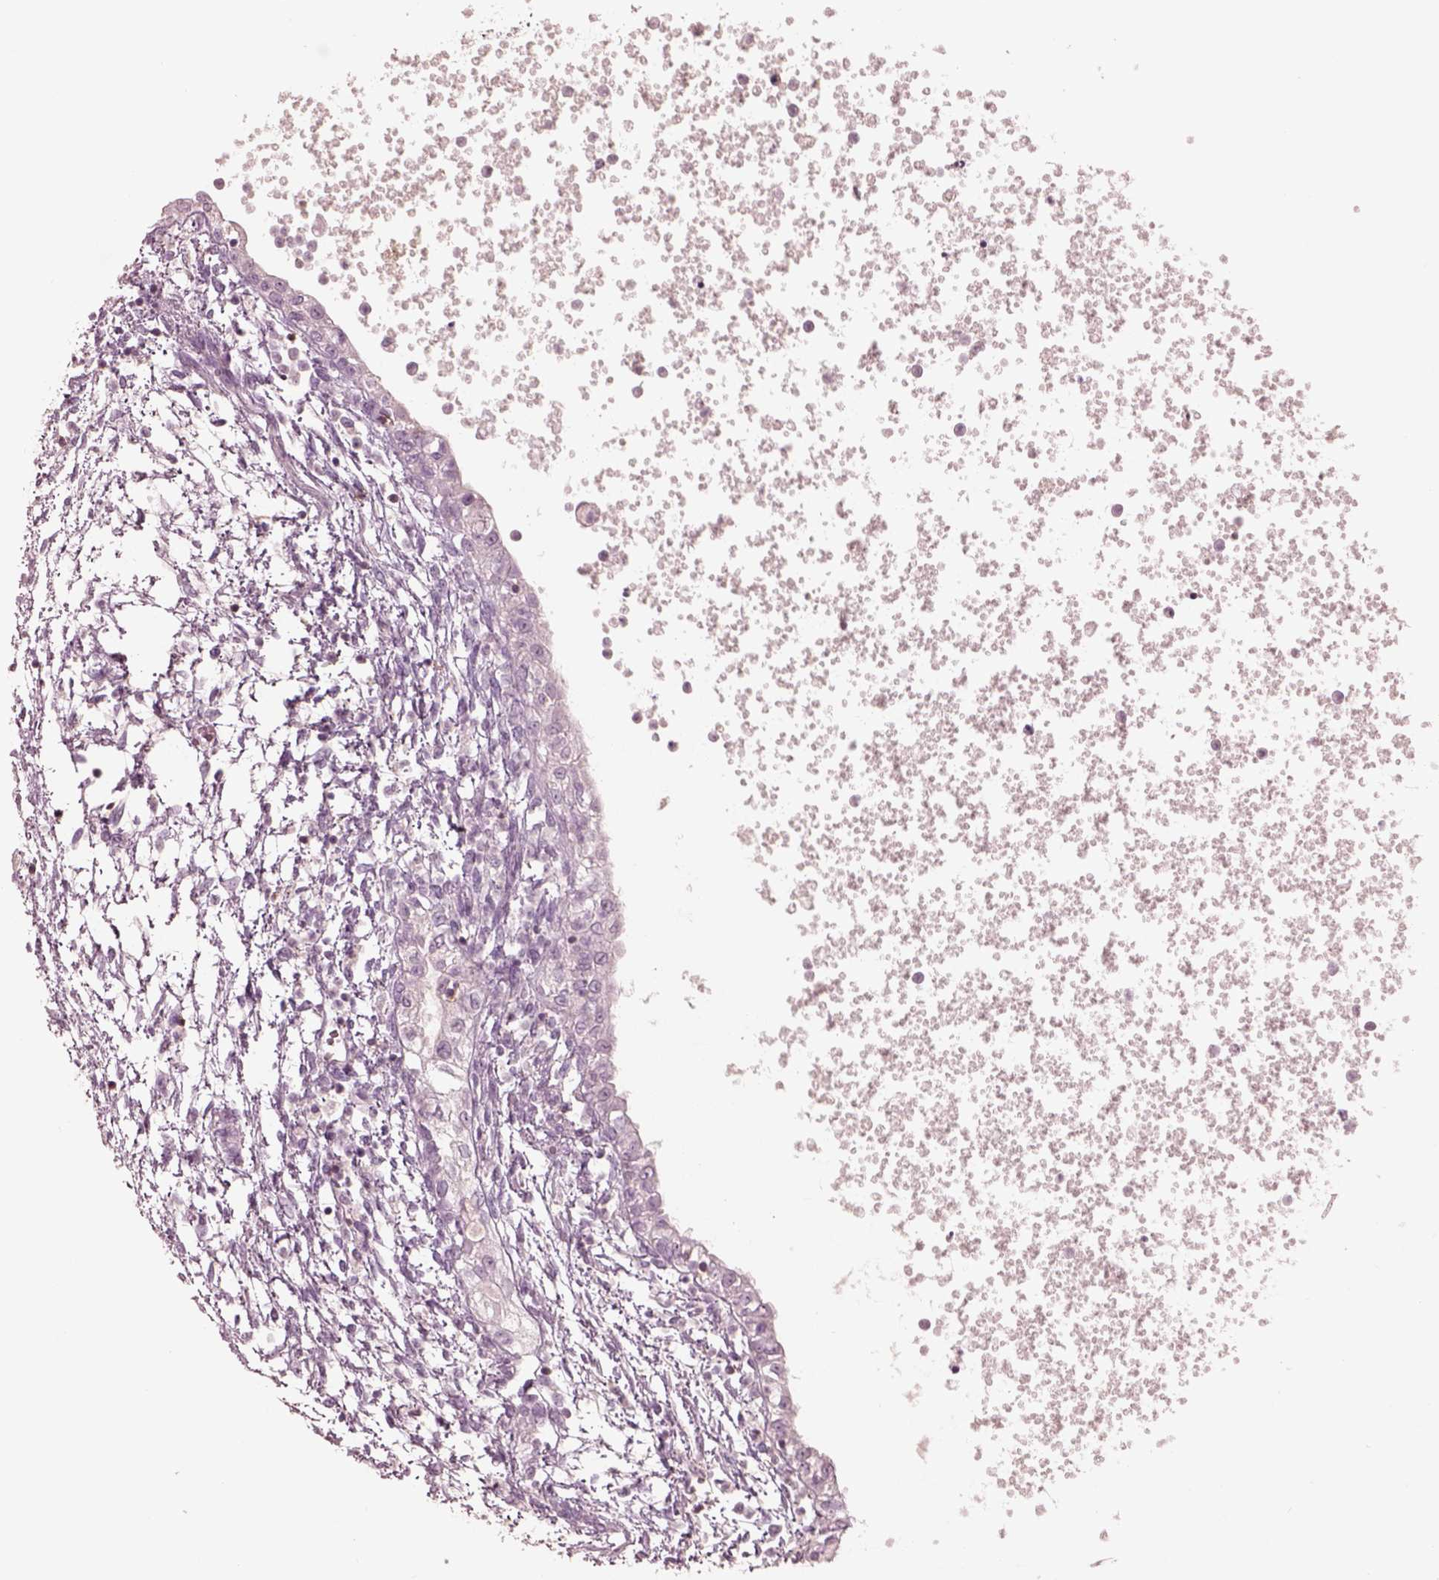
{"staining": {"intensity": "negative", "quantity": "none", "location": "none"}, "tissue": "testis cancer", "cell_type": "Tumor cells", "image_type": "cancer", "snomed": [{"axis": "morphology", "description": "Carcinoma, Embryonal, NOS"}, {"axis": "topography", "description": "Testis"}], "caption": "The immunohistochemistry (IHC) image has no significant expression in tumor cells of testis cancer (embryonal carcinoma) tissue.", "gene": "PDCD1", "patient": {"sex": "male", "age": 37}}